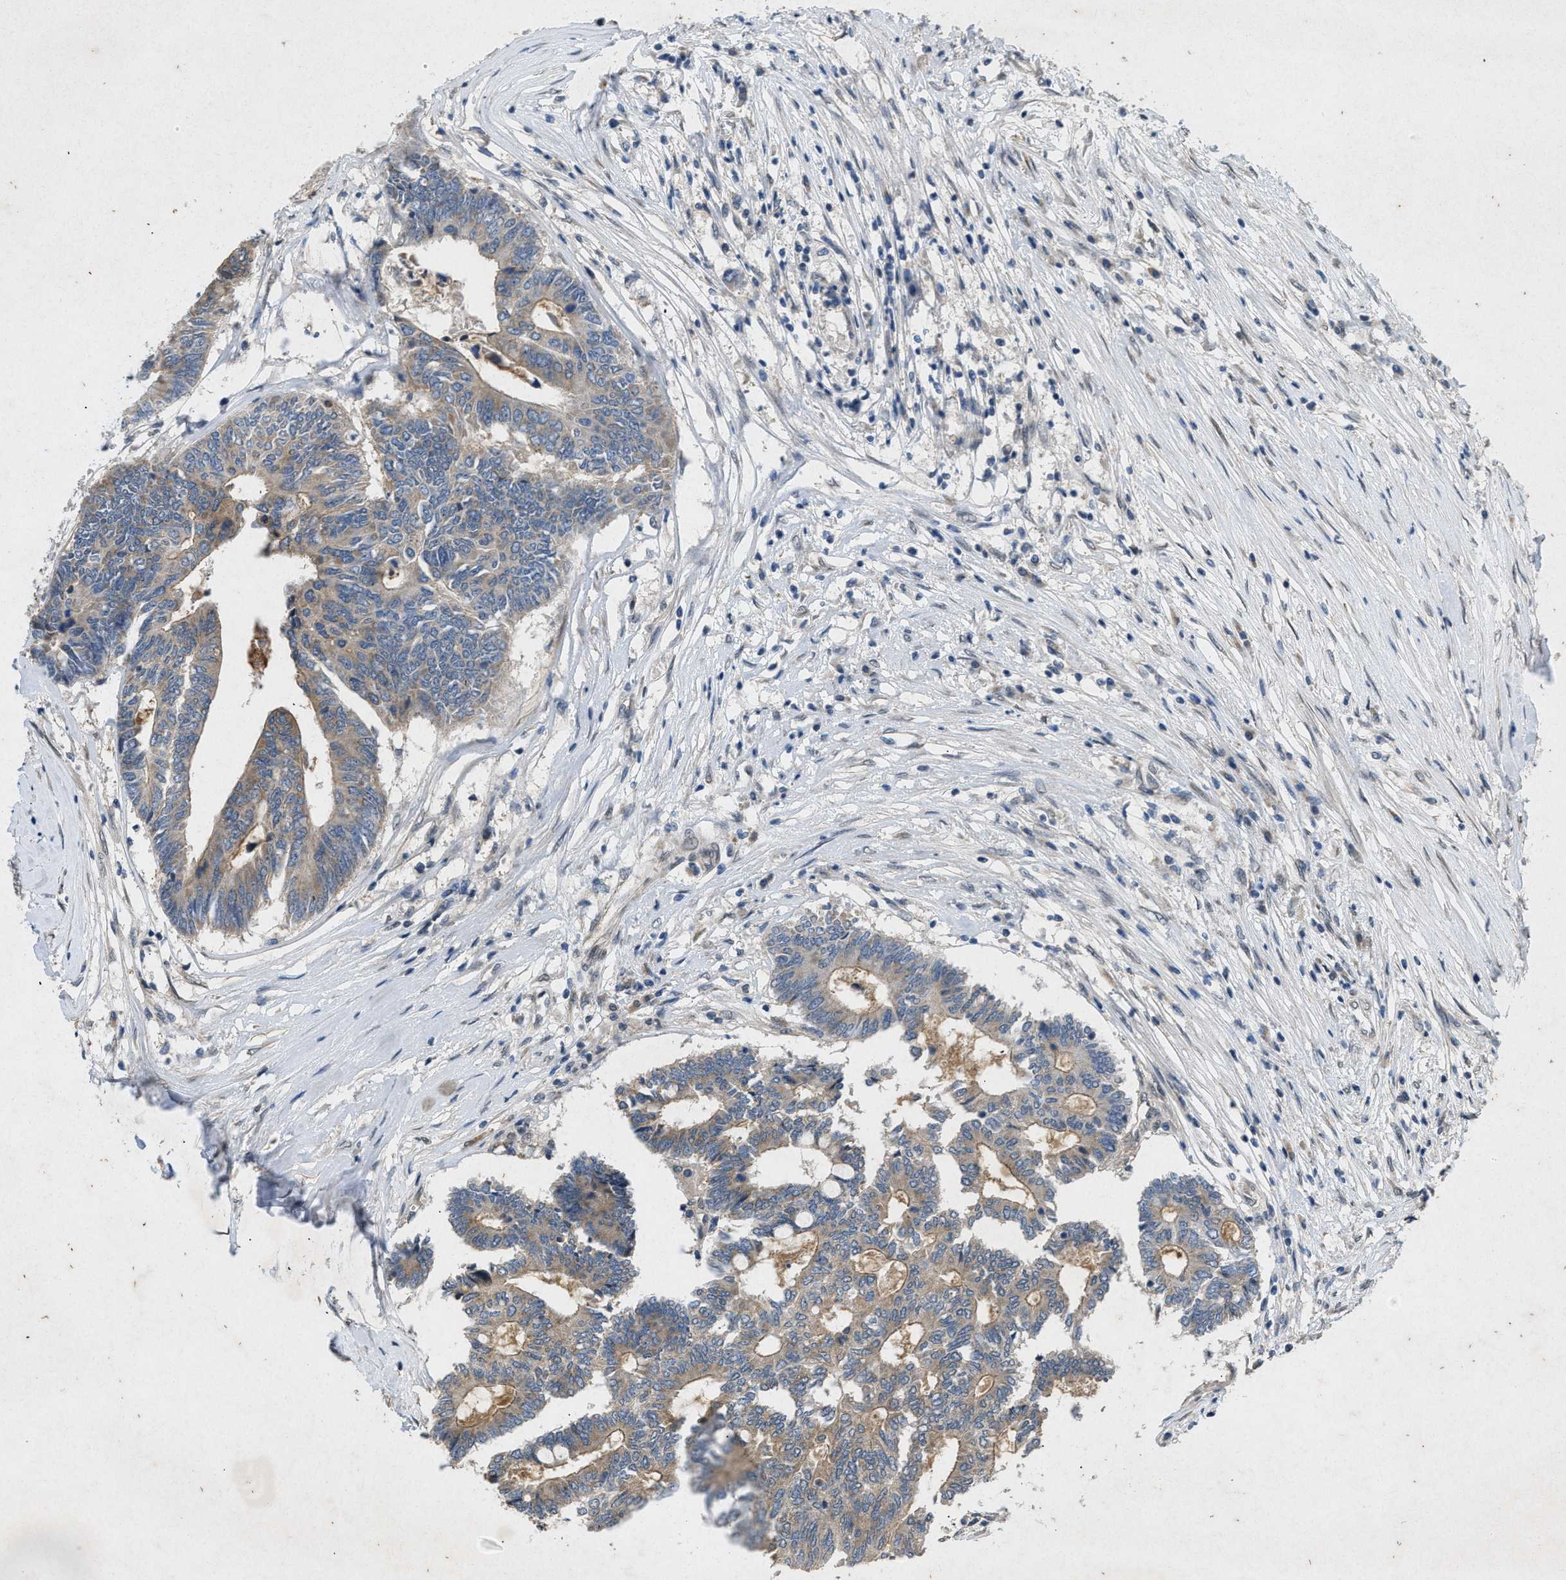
{"staining": {"intensity": "moderate", "quantity": "25%-75%", "location": "cytoplasmic/membranous"}, "tissue": "colorectal cancer", "cell_type": "Tumor cells", "image_type": "cancer", "snomed": [{"axis": "morphology", "description": "Adenocarcinoma, NOS"}, {"axis": "topography", "description": "Rectum"}], "caption": "A high-resolution photomicrograph shows immunohistochemistry staining of colorectal adenocarcinoma, which shows moderate cytoplasmic/membranous positivity in approximately 25%-75% of tumor cells.", "gene": "PRKG2", "patient": {"sex": "male", "age": 63}}